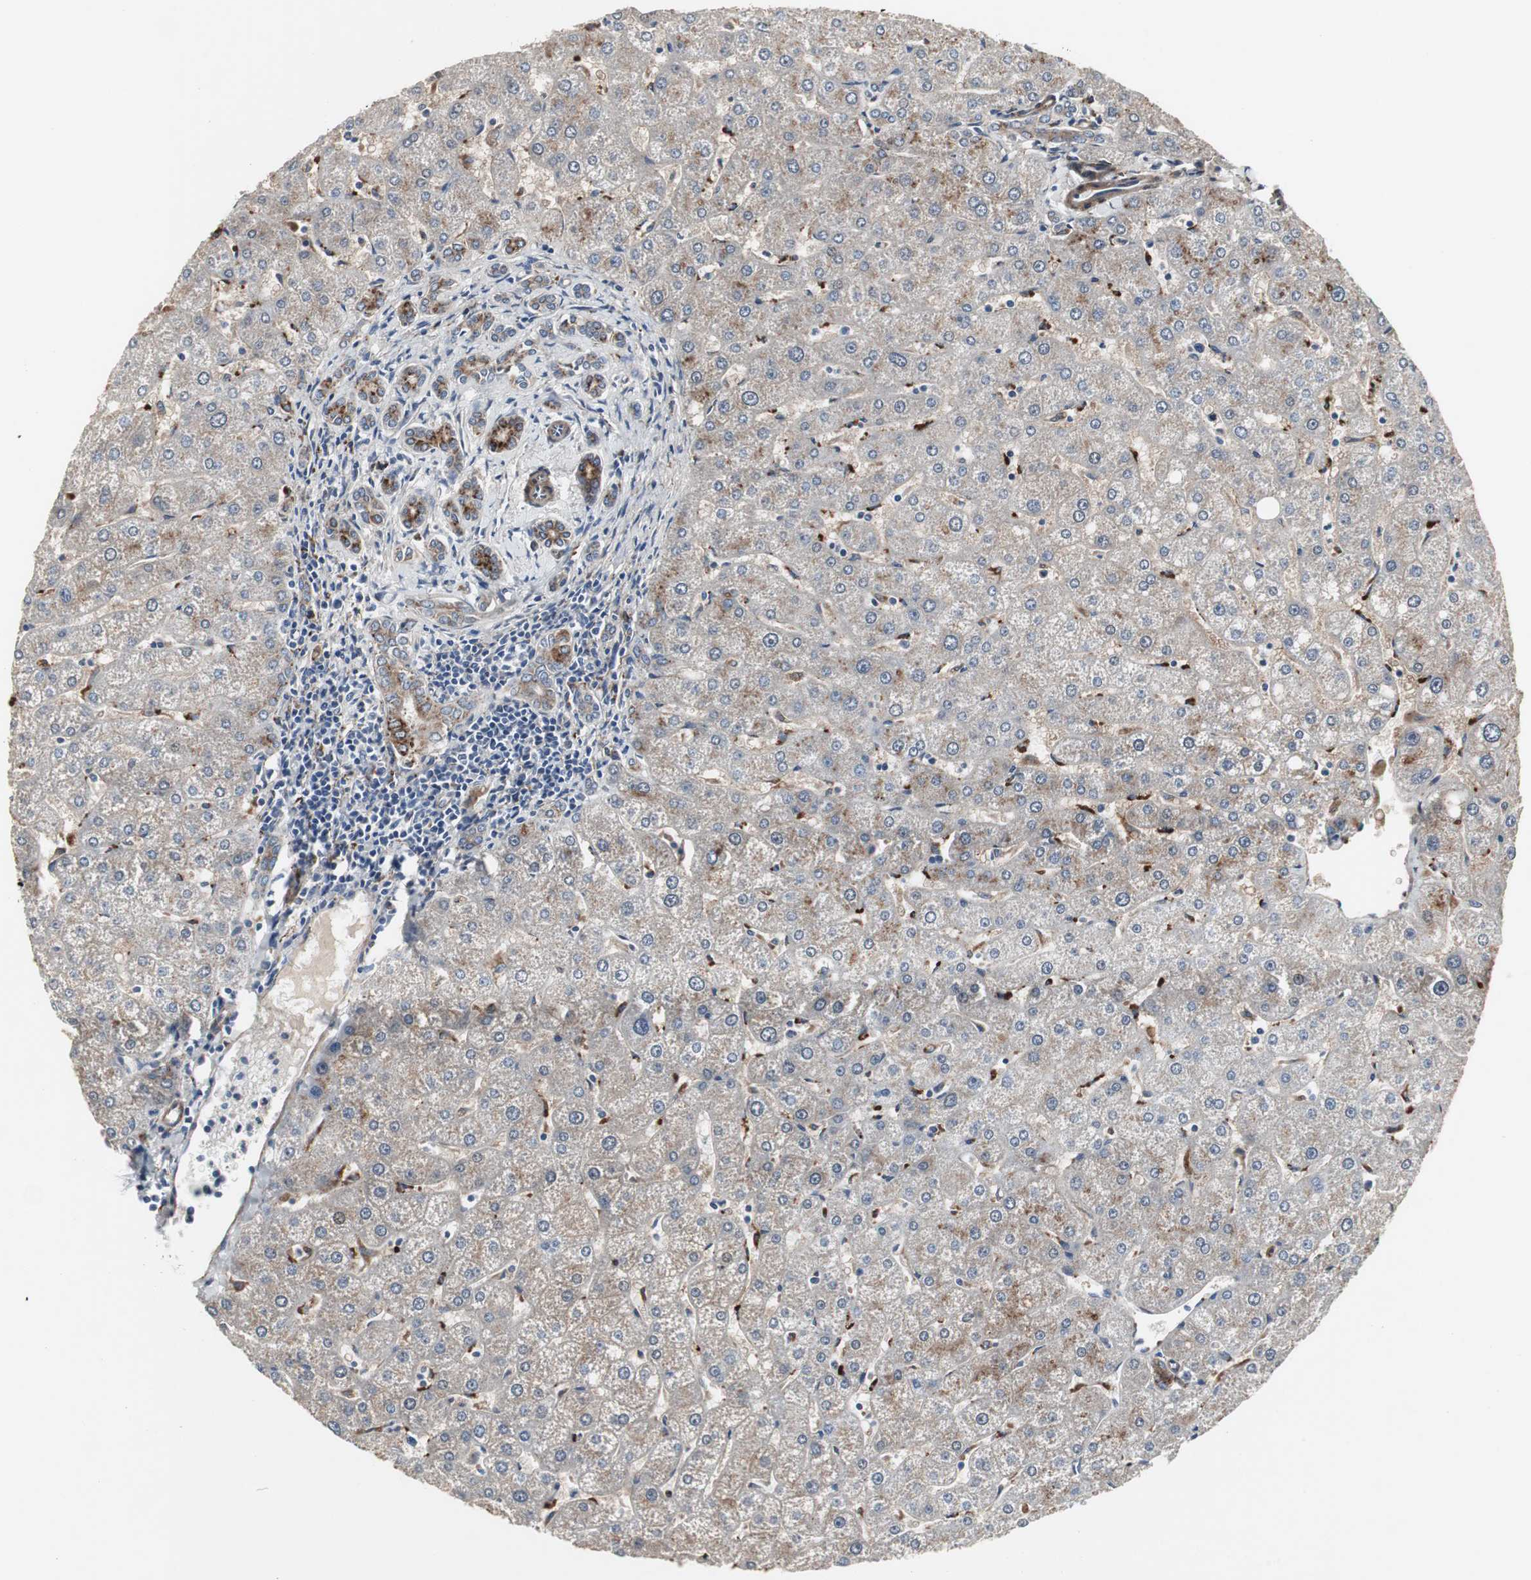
{"staining": {"intensity": "moderate", "quantity": ">75%", "location": "cytoplasmic/membranous"}, "tissue": "liver", "cell_type": "Cholangiocytes", "image_type": "normal", "snomed": [{"axis": "morphology", "description": "Normal tissue, NOS"}, {"axis": "topography", "description": "Liver"}], "caption": "Moderate cytoplasmic/membranous positivity is present in about >75% of cholangiocytes in benign liver.", "gene": "GBA1", "patient": {"sex": "male", "age": 67}}